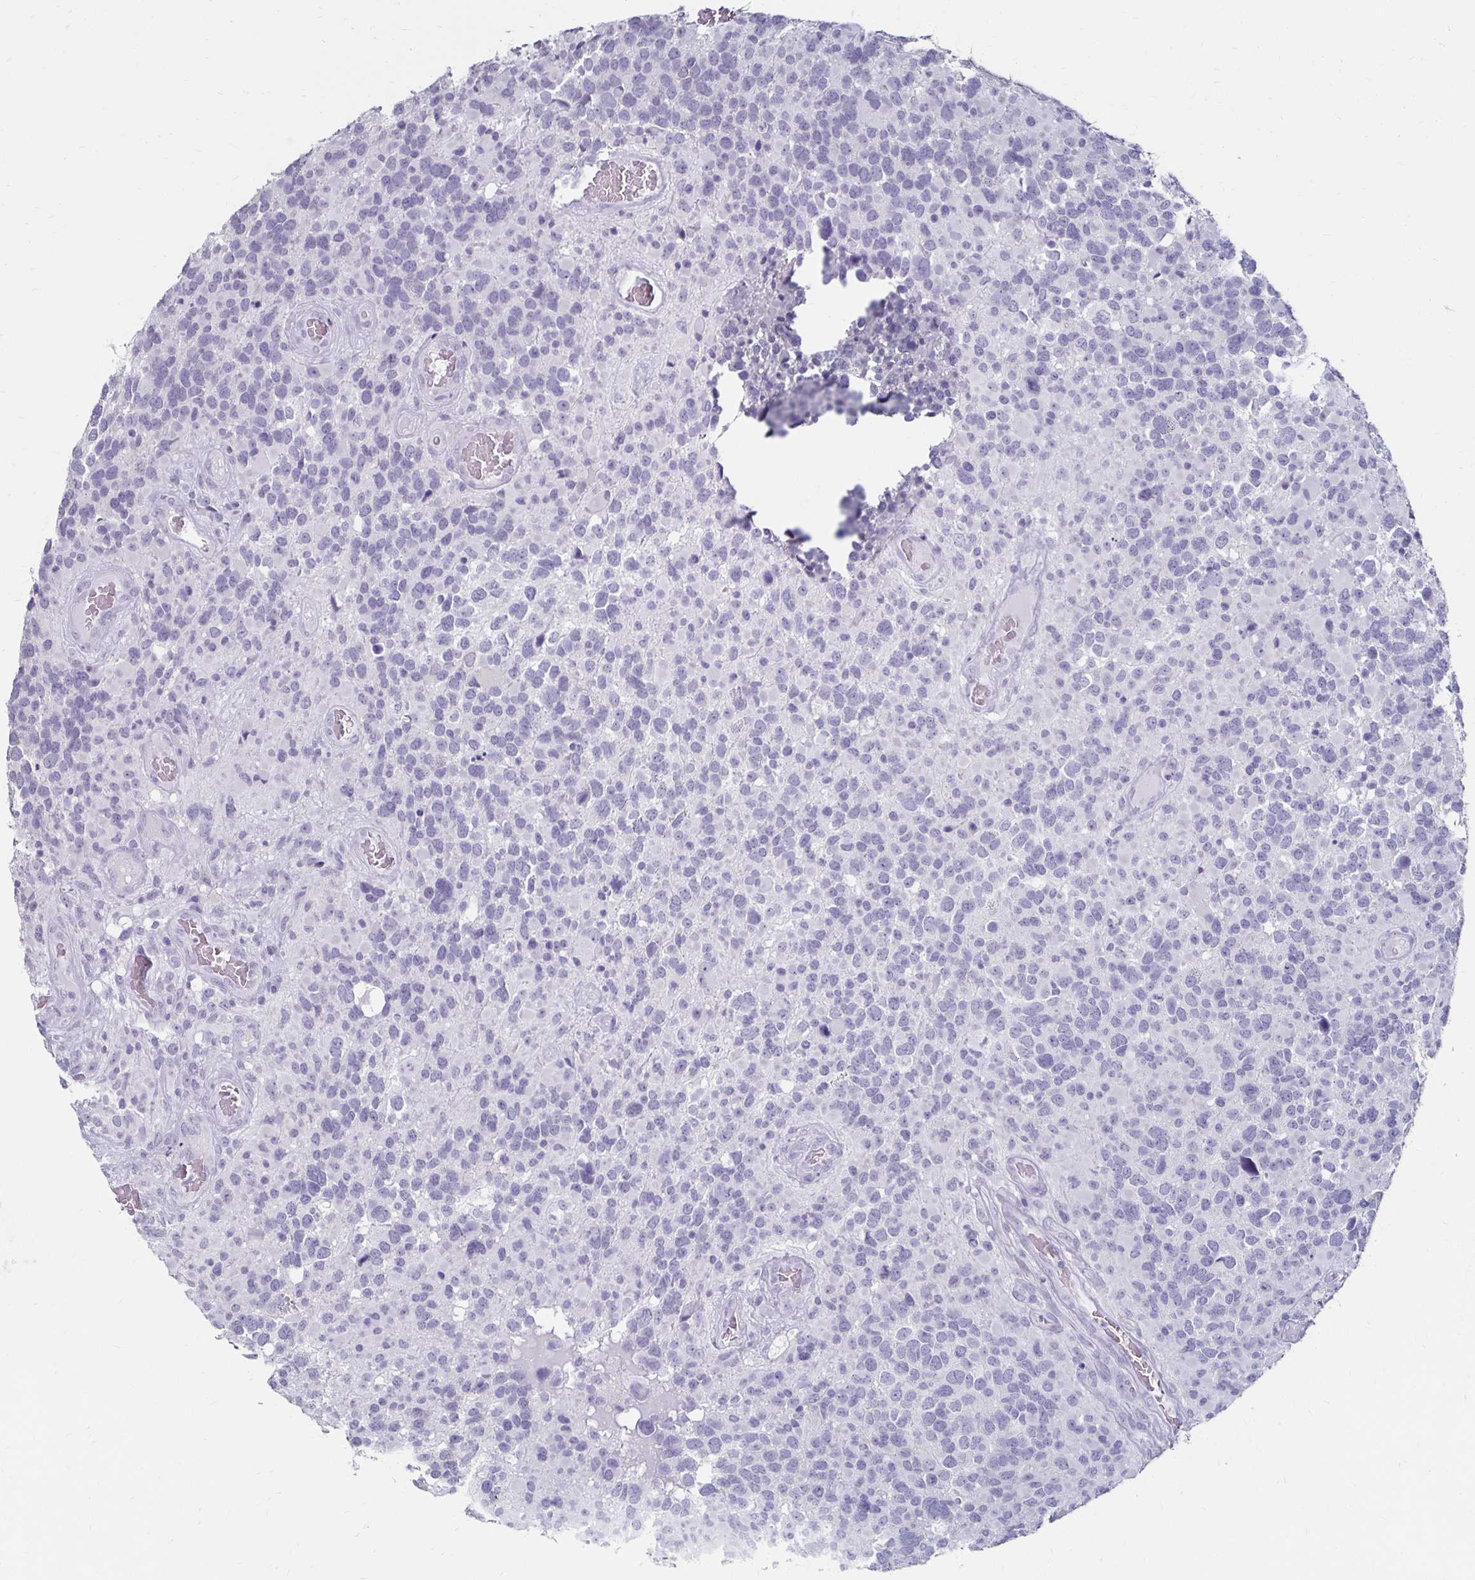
{"staining": {"intensity": "negative", "quantity": "none", "location": "none"}, "tissue": "glioma", "cell_type": "Tumor cells", "image_type": "cancer", "snomed": [{"axis": "morphology", "description": "Glioma, malignant, High grade"}, {"axis": "topography", "description": "Brain"}], "caption": "Immunohistochemical staining of human glioma demonstrates no significant expression in tumor cells.", "gene": "TOMM34", "patient": {"sex": "female", "age": 40}}